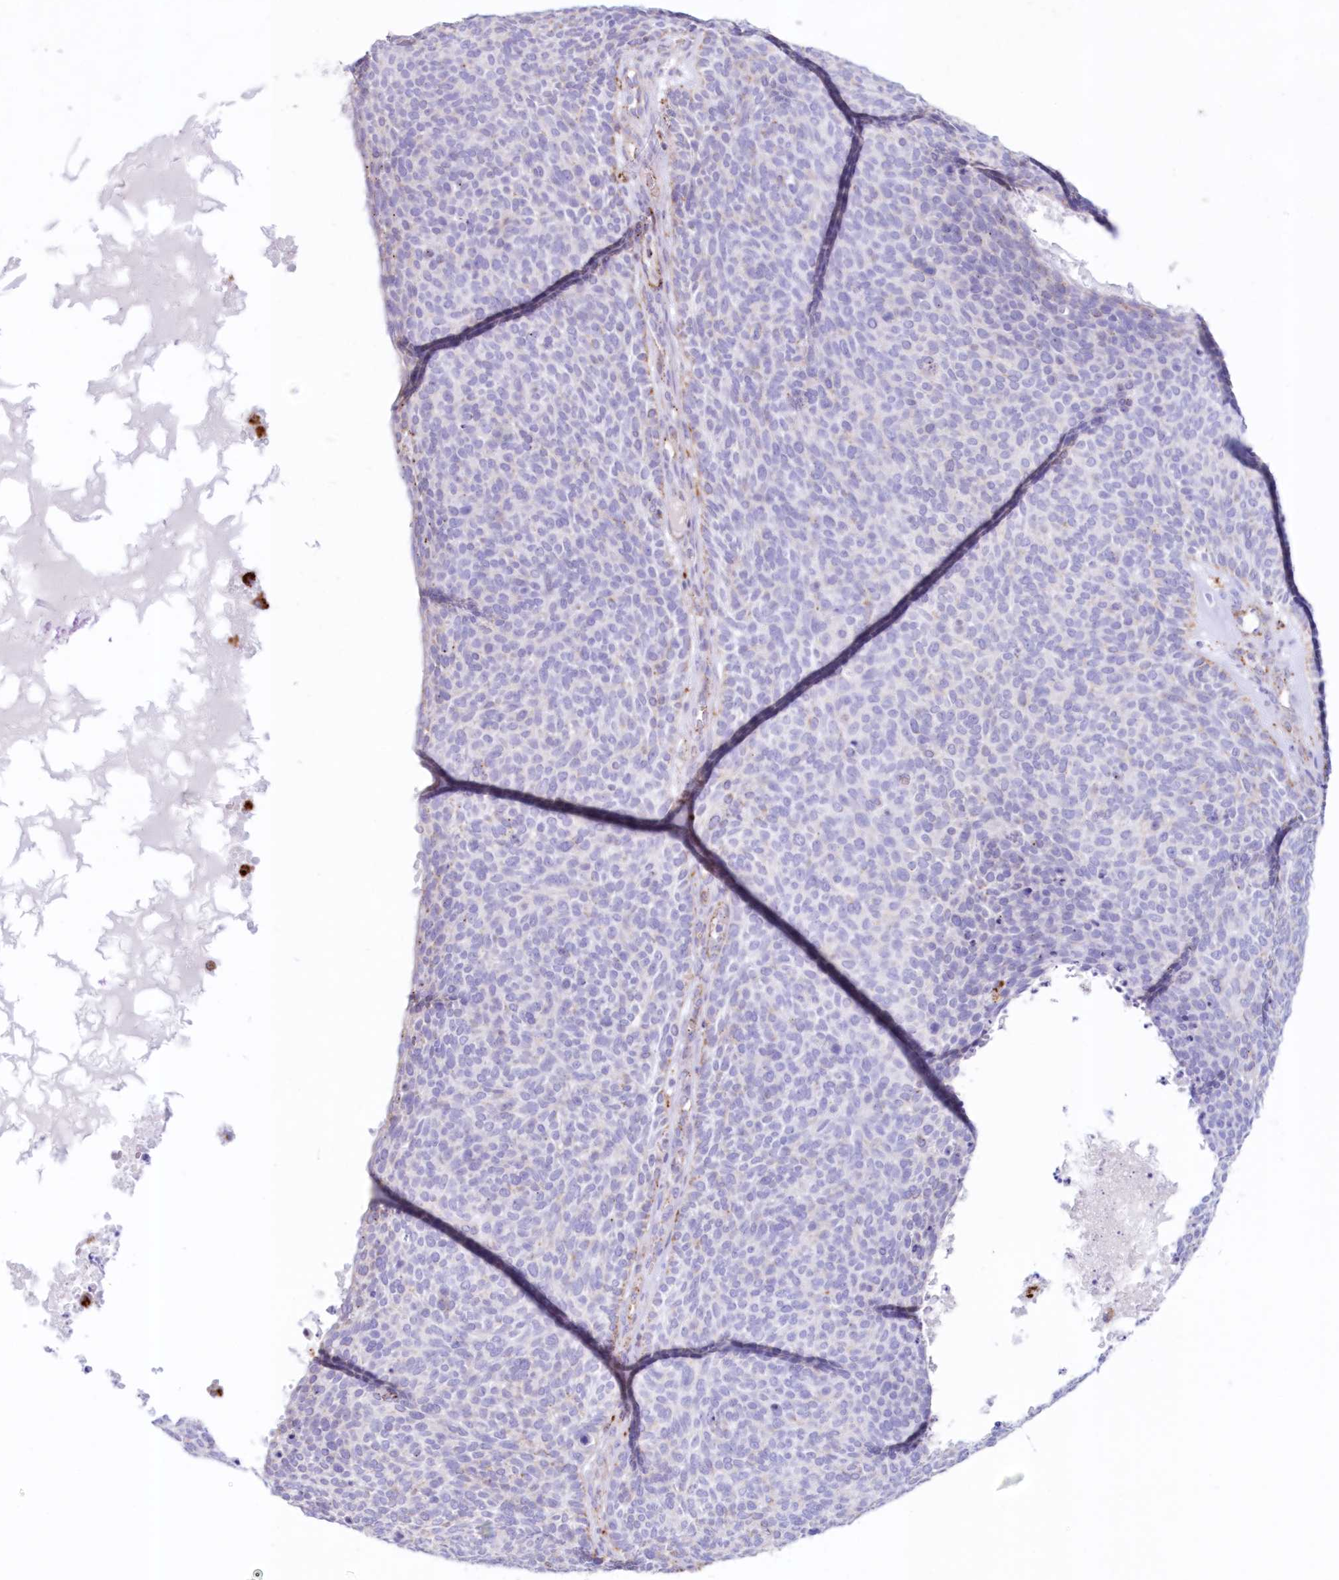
{"staining": {"intensity": "weak", "quantity": "<25%", "location": "cytoplasmic/membranous"}, "tissue": "skin cancer", "cell_type": "Tumor cells", "image_type": "cancer", "snomed": [{"axis": "morphology", "description": "Squamous cell carcinoma, NOS"}, {"axis": "topography", "description": "Skin"}], "caption": "Squamous cell carcinoma (skin) was stained to show a protein in brown. There is no significant staining in tumor cells.", "gene": "TPP1", "patient": {"sex": "female", "age": 90}}